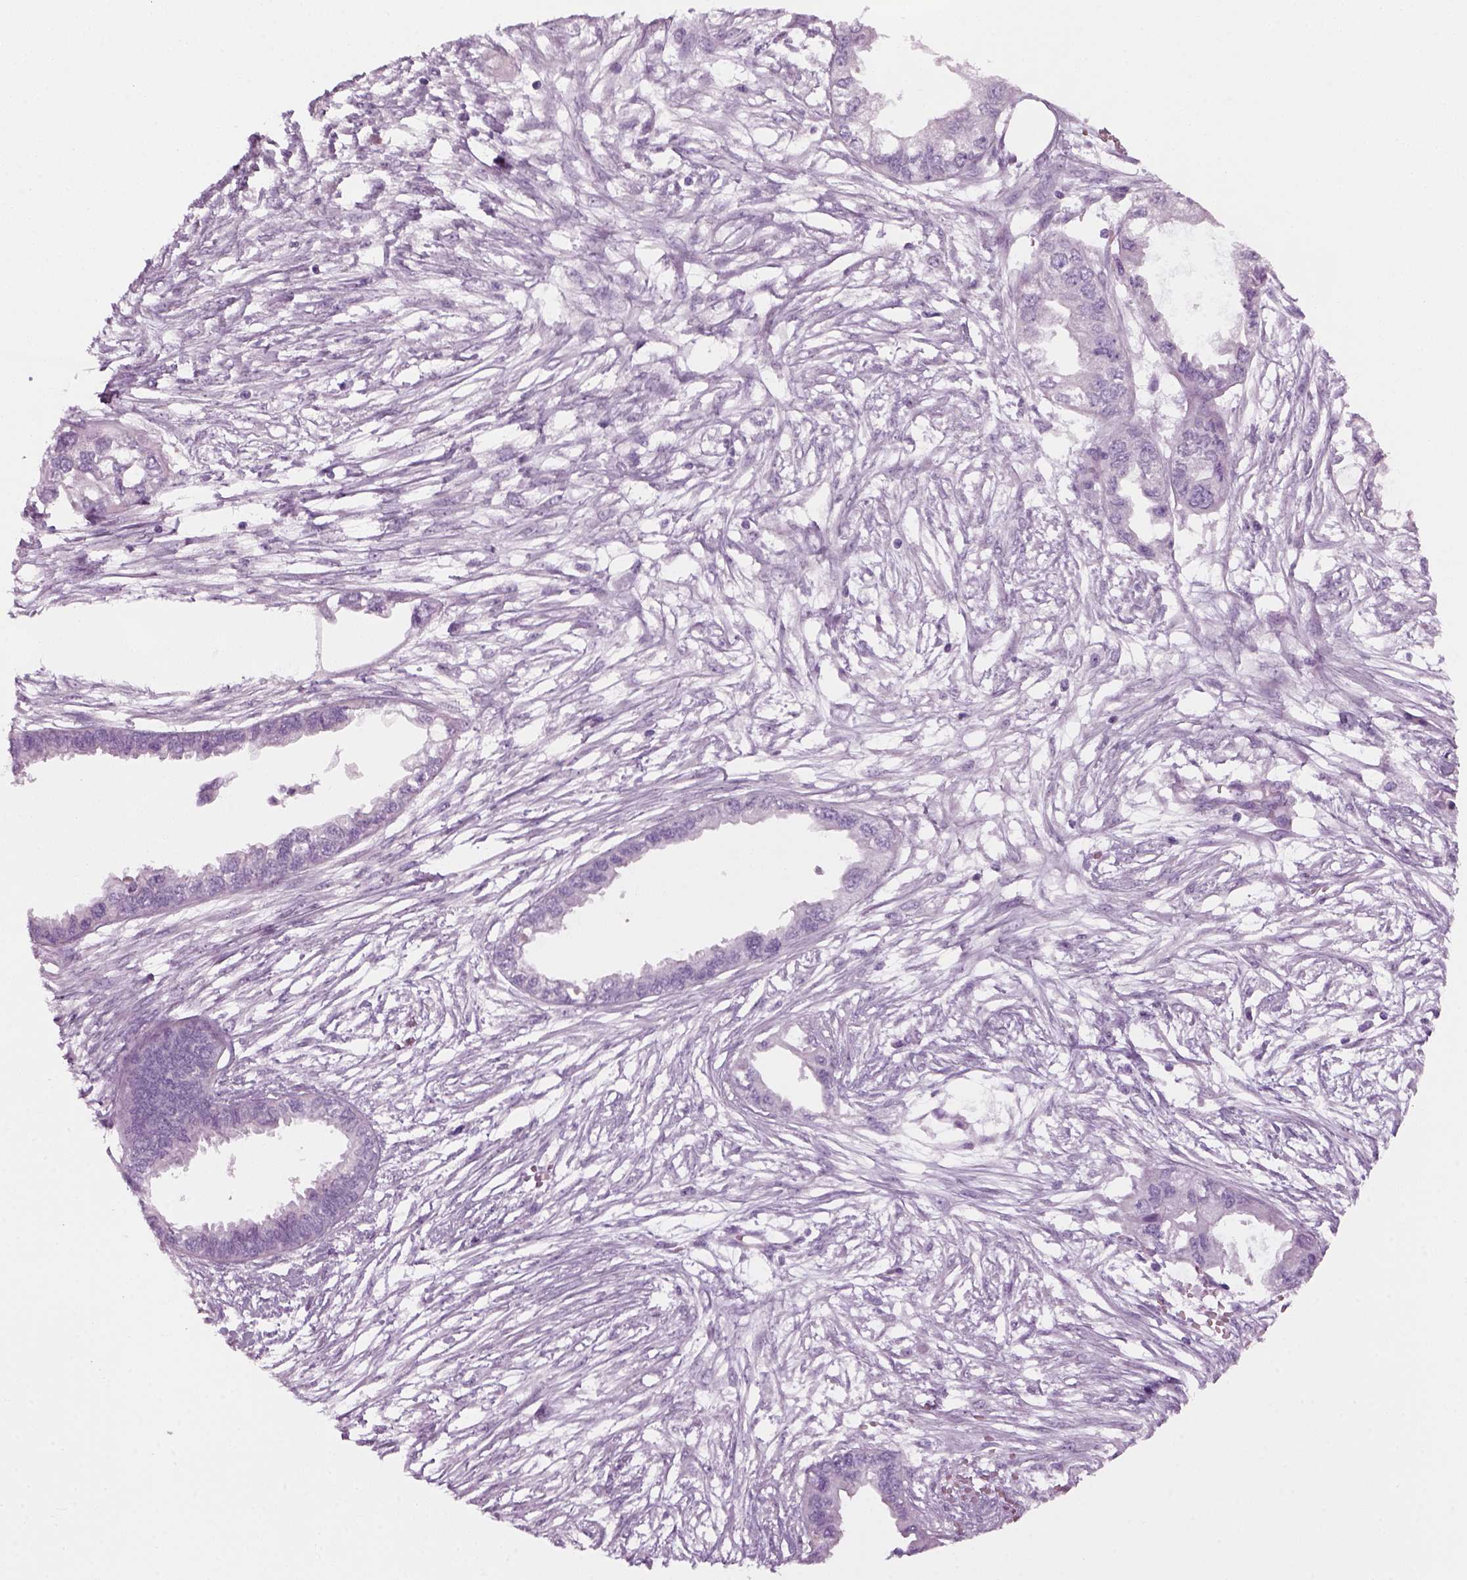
{"staining": {"intensity": "negative", "quantity": "none", "location": "none"}, "tissue": "endometrial cancer", "cell_type": "Tumor cells", "image_type": "cancer", "snomed": [{"axis": "morphology", "description": "Adenocarcinoma, NOS"}, {"axis": "morphology", "description": "Adenocarcinoma, metastatic, NOS"}, {"axis": "topography", "description": "Adipose tissue"}, {"axis": "topography", "description": "Endometrium"}], "caption": "Human endometrial adenocarcinoma stained for a protein using immunohistochemistry (IHC) shows no staining in tumor cells.", "gene": "KRT75", "patient": {"sex": "female", "age": 67}}